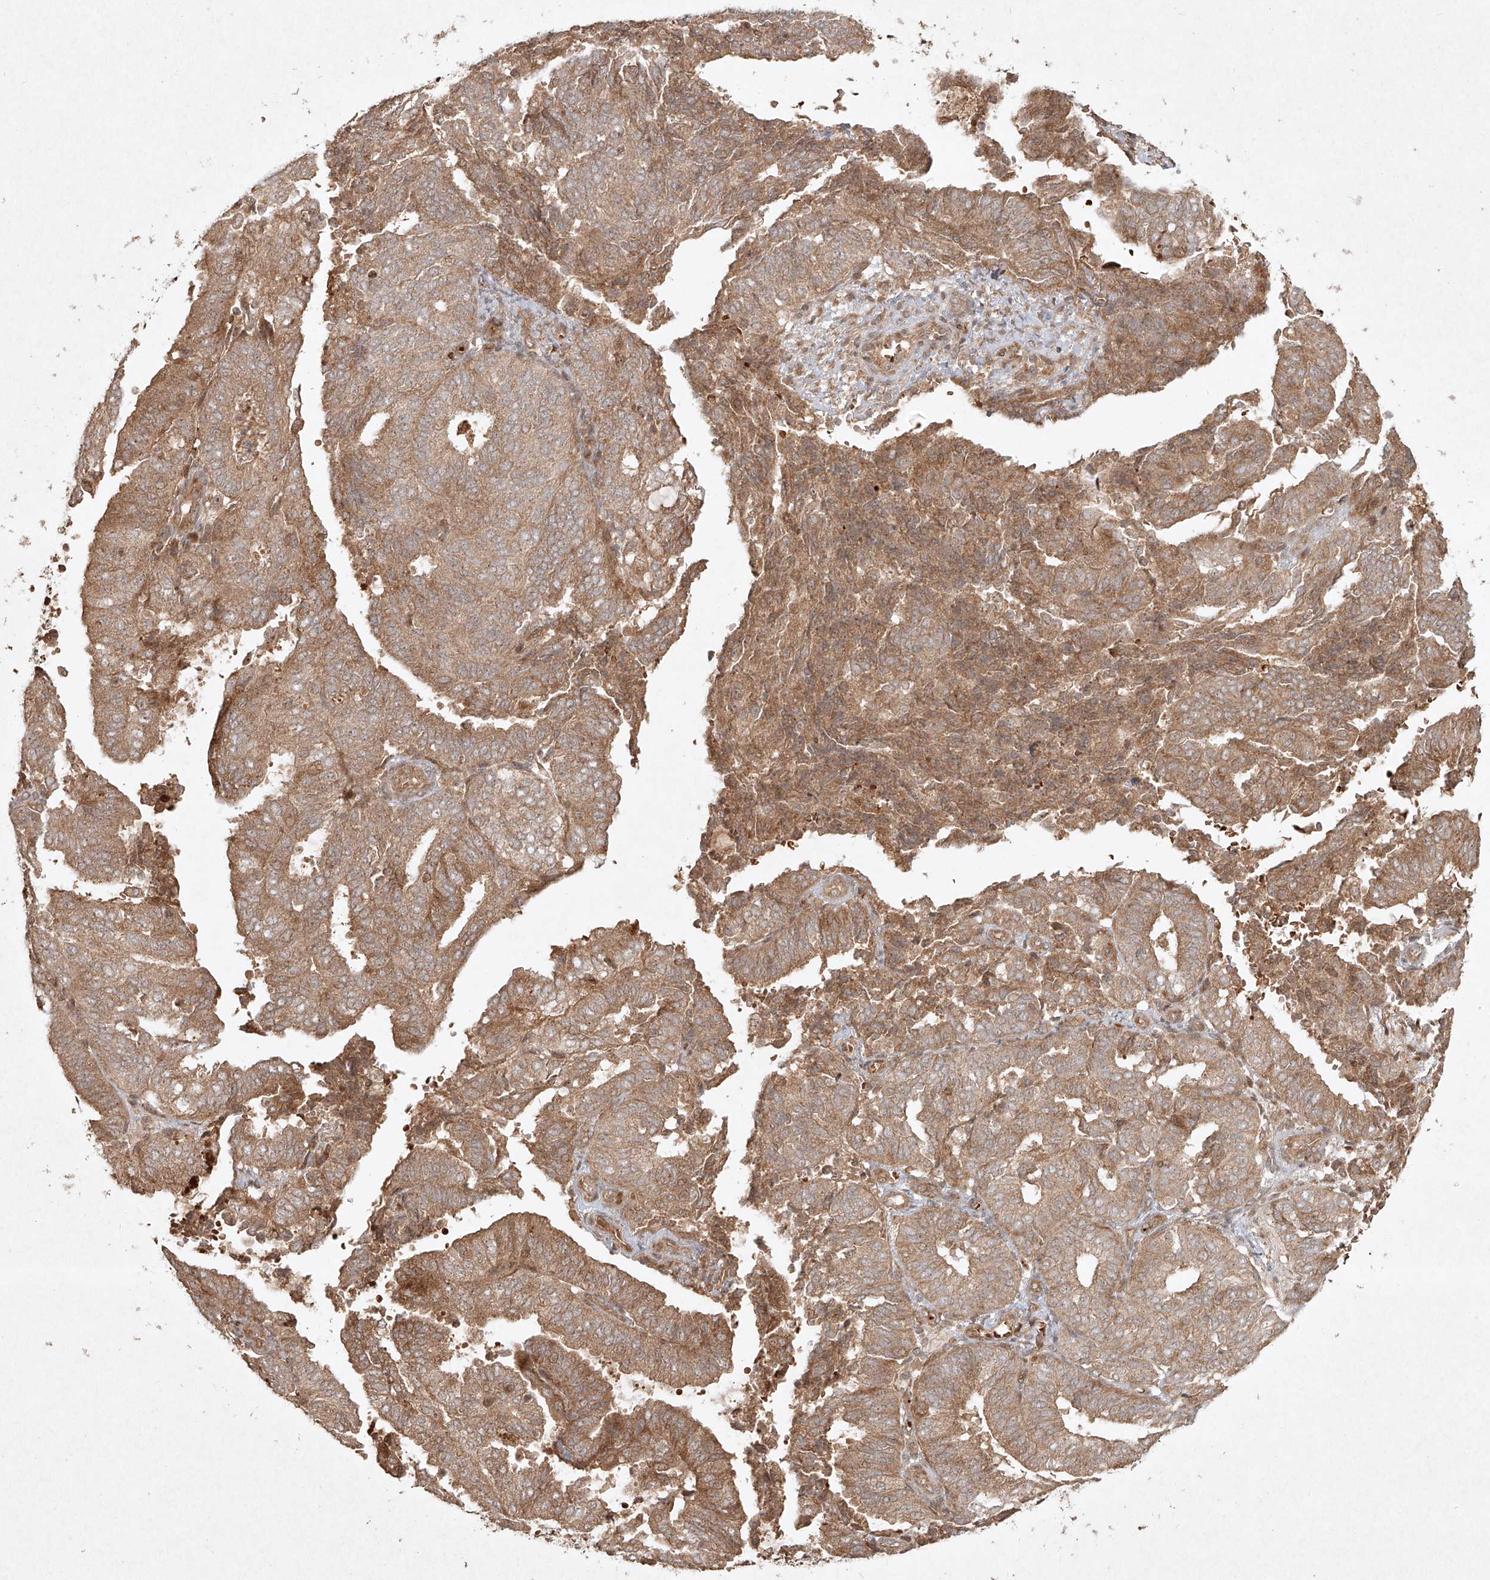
{"staining": {"intensity": "moderate", "quantity": ">75%", "location": "cytoplasmic/membranous"}, "tissue": "endometrial cancer", "cell_type": "Tumor cells", "image_type": "cancer", "snomed": [{"axis": "morphology", "description": "Adenocarcinoma, NOS"}, {"axis": "topography", "description": "Uterus"}], "caption": "Moderate cytoplasmic/membranous expression is seen in approximately >75% of tumor cells in endometrial cancer (adenocarcinoma).", "gene": "CYYR1", "patient": {"sex": "female", "age": 60}}